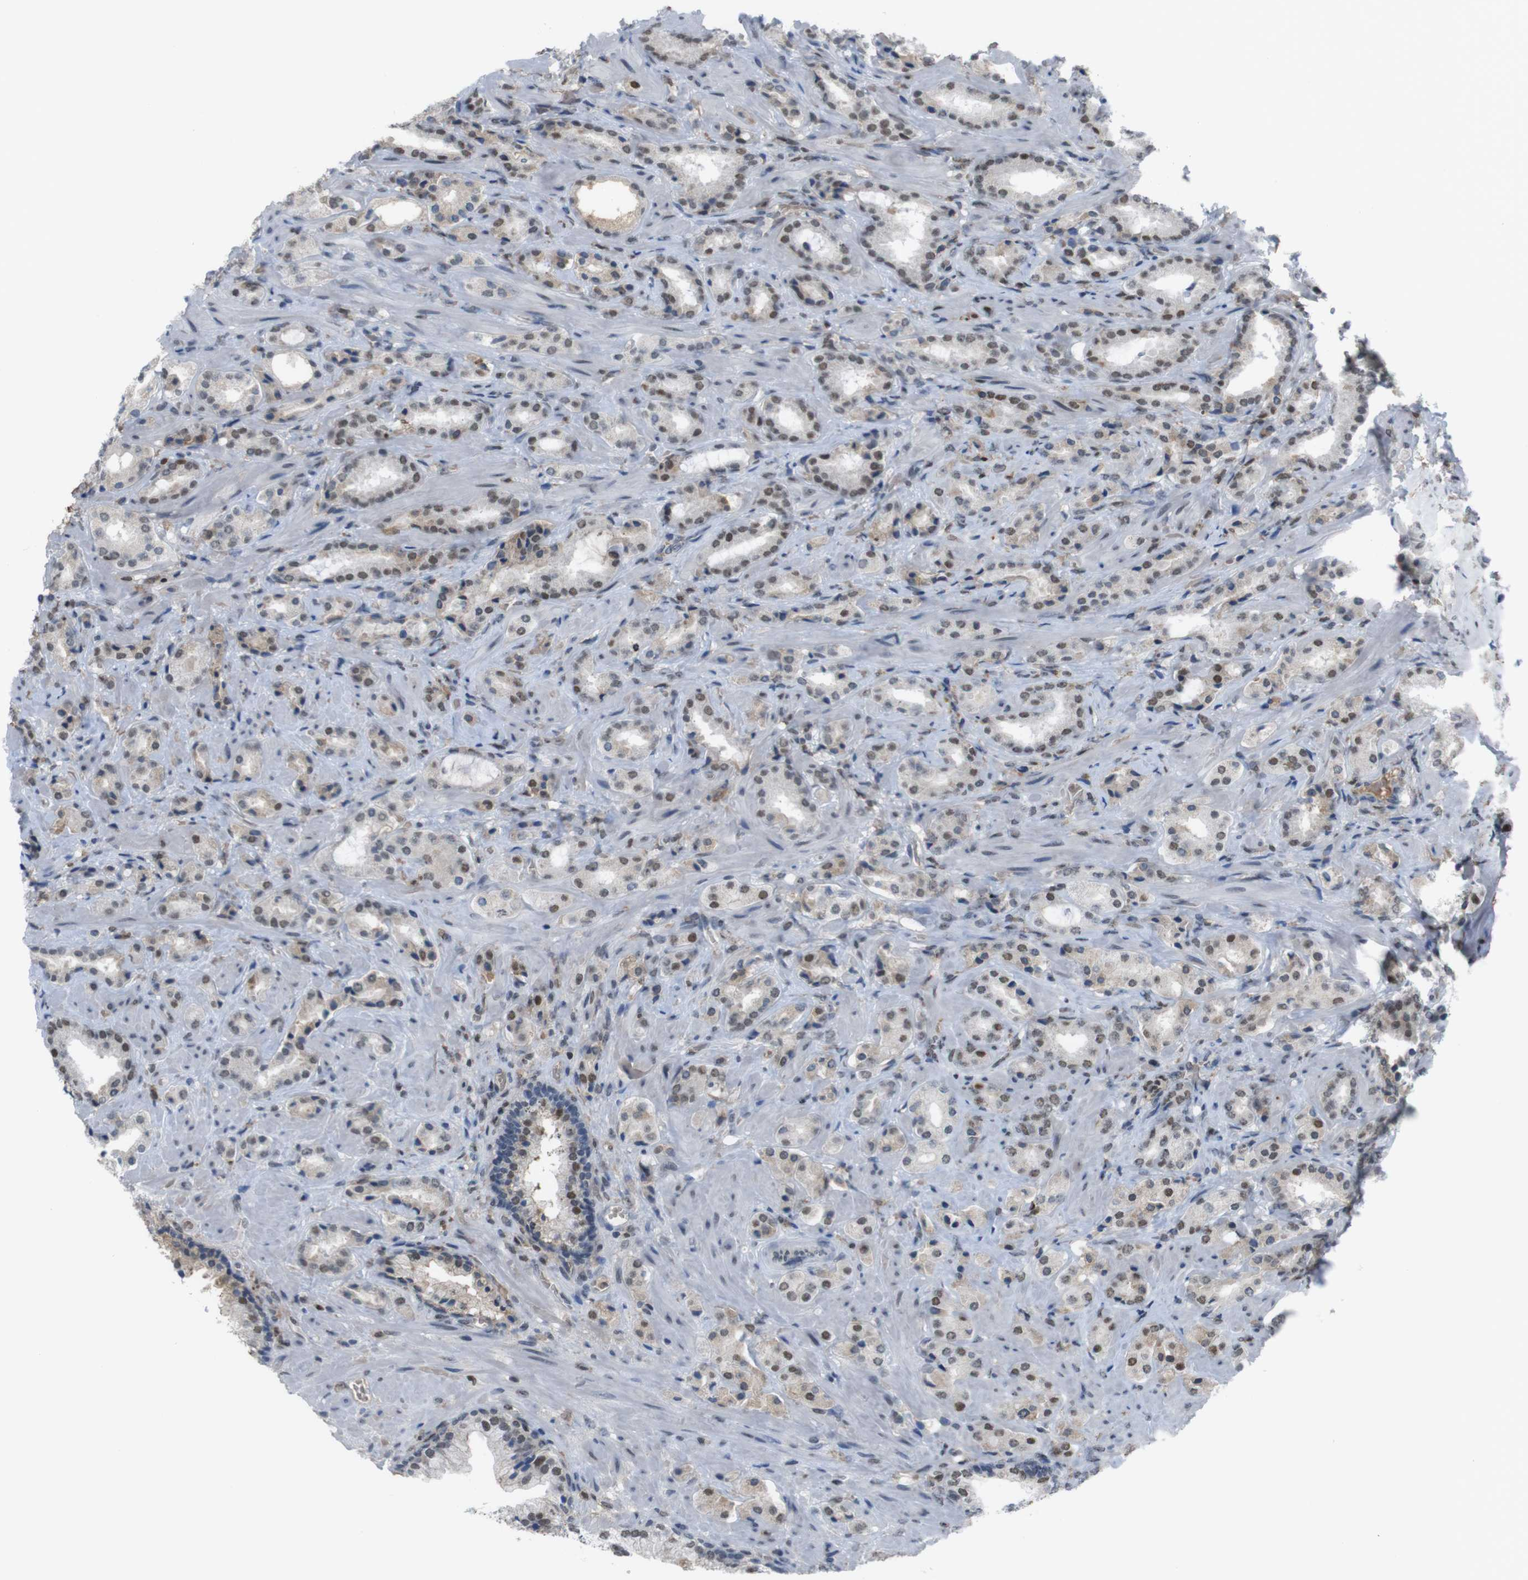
{"staining": {"intensity": "weak", "quantity": ">75%", "location": "nuclear"}, "tissue": "prostate cancer", "cell_type": "Tumor cells", "image_type": "cancer", "snomed": [{"axis": "morphology", "description": "Adenocarcinoma, High grade"}, {"axis": "topography", "description": "Prostate"}], "caption": "High-magnification brightfield microscopy of prostate cancer stained with DAB (brown) and counterstained with hematoxylin (blue). tumor cells exhibit weak nuclear expression is identified in approximately>75% of cells.", "gene": "SUB1", "patient": {"sex": "male", "age": 64}}